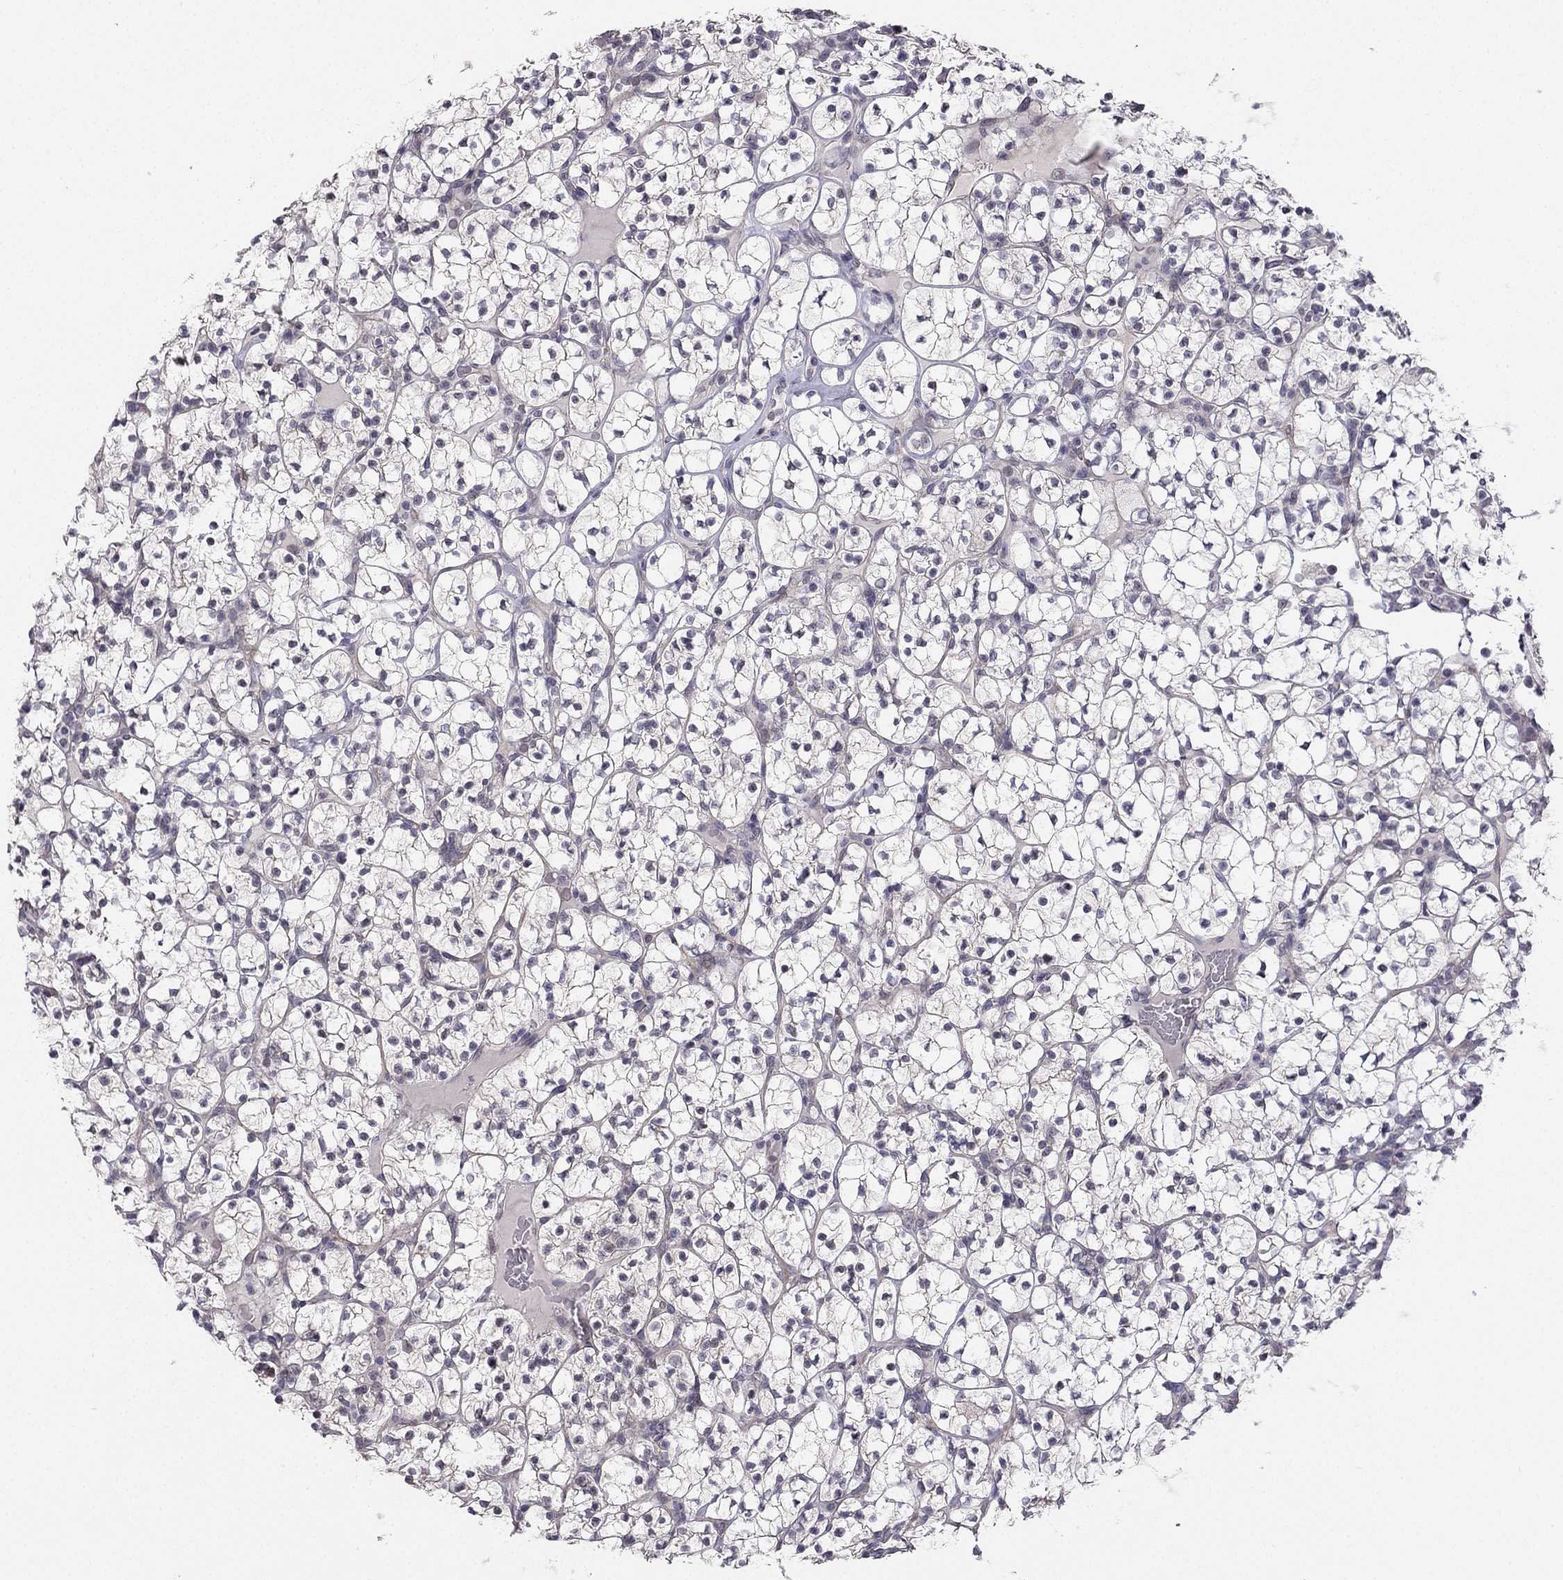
{"staining": {"intensity": "negative", "quantity": "none", "location": "none"}, "tissue": "renal cancer", "cell_type": "Tumor cells", "image_type": "cancer", "snomed": [{"axis": "morphology", "description": "Adenocarcinoma, NOS"}, {"axis": "topography", "description": "Kidney"}], "caption": "The photomicrograph reveals no significant positivity in tumor cells of adenocarcinoma (renal). The staining is performed using DAB brown chromogen with nuclei counter-stained in using hematoxylin.", "gene": "CHST8", "patient": {"sex": "female", "age": 89}}